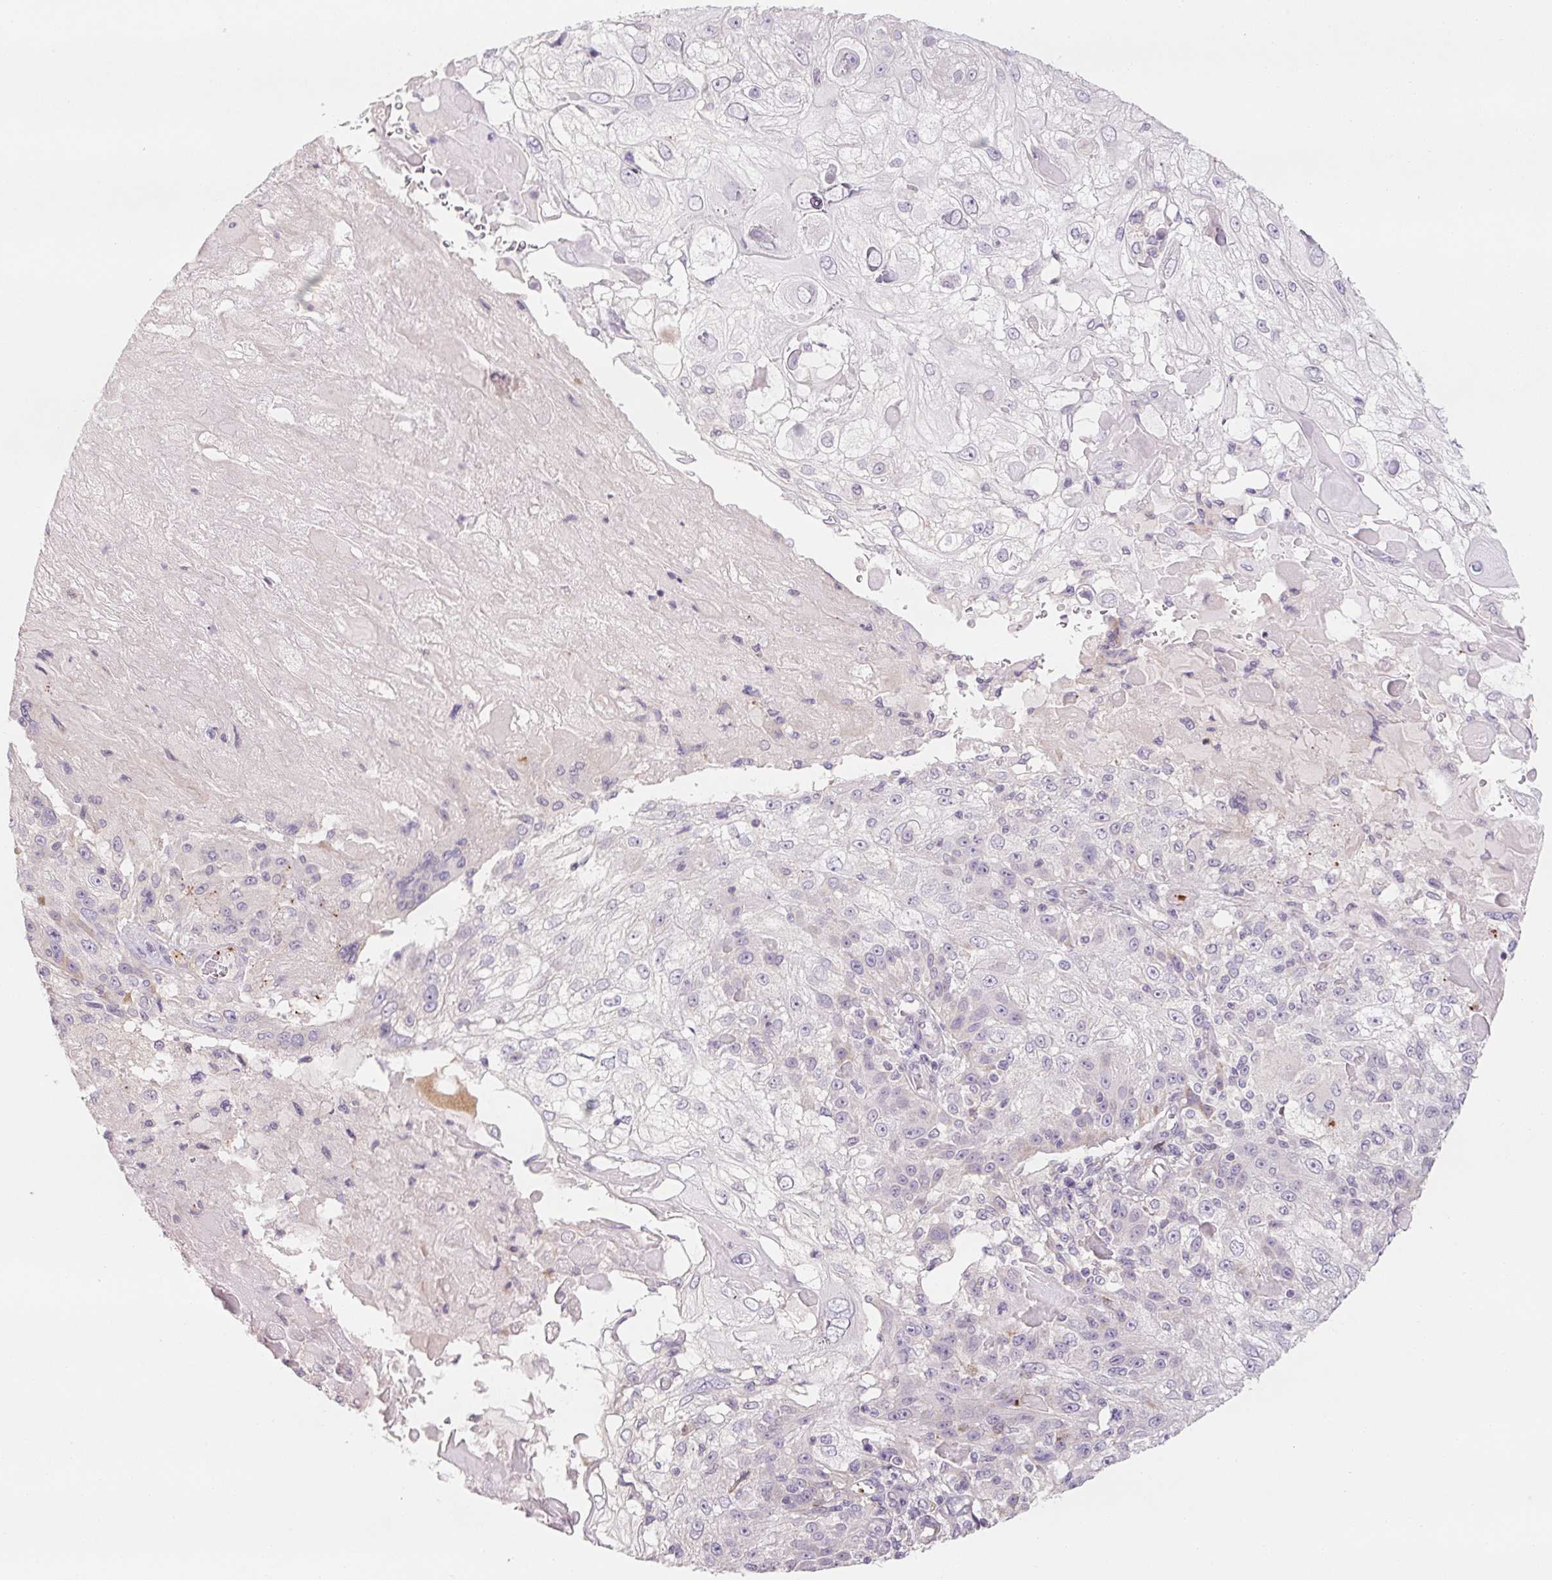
{"staining": {"intensity": "negative", "quantity": "none", "location": "none"}, "tissue": "skin cancer", "cell_type": "Tumor cells", "image_type": "cancer", "snomed": [{"axis": "morphology", "description": "Normal tissue, NOS"}, {"axis": "morphology", "description": "Squamous cell carcinoma, NOS"}, {"axis": "topography", "description": "Skin"}], "caption": "This is an IHC image of human squamous cell carcinoma (skin). There is no expression in tumor cells.", "gene": "ANKRD13B", "patient": {"sex": "female", "age": 83}}